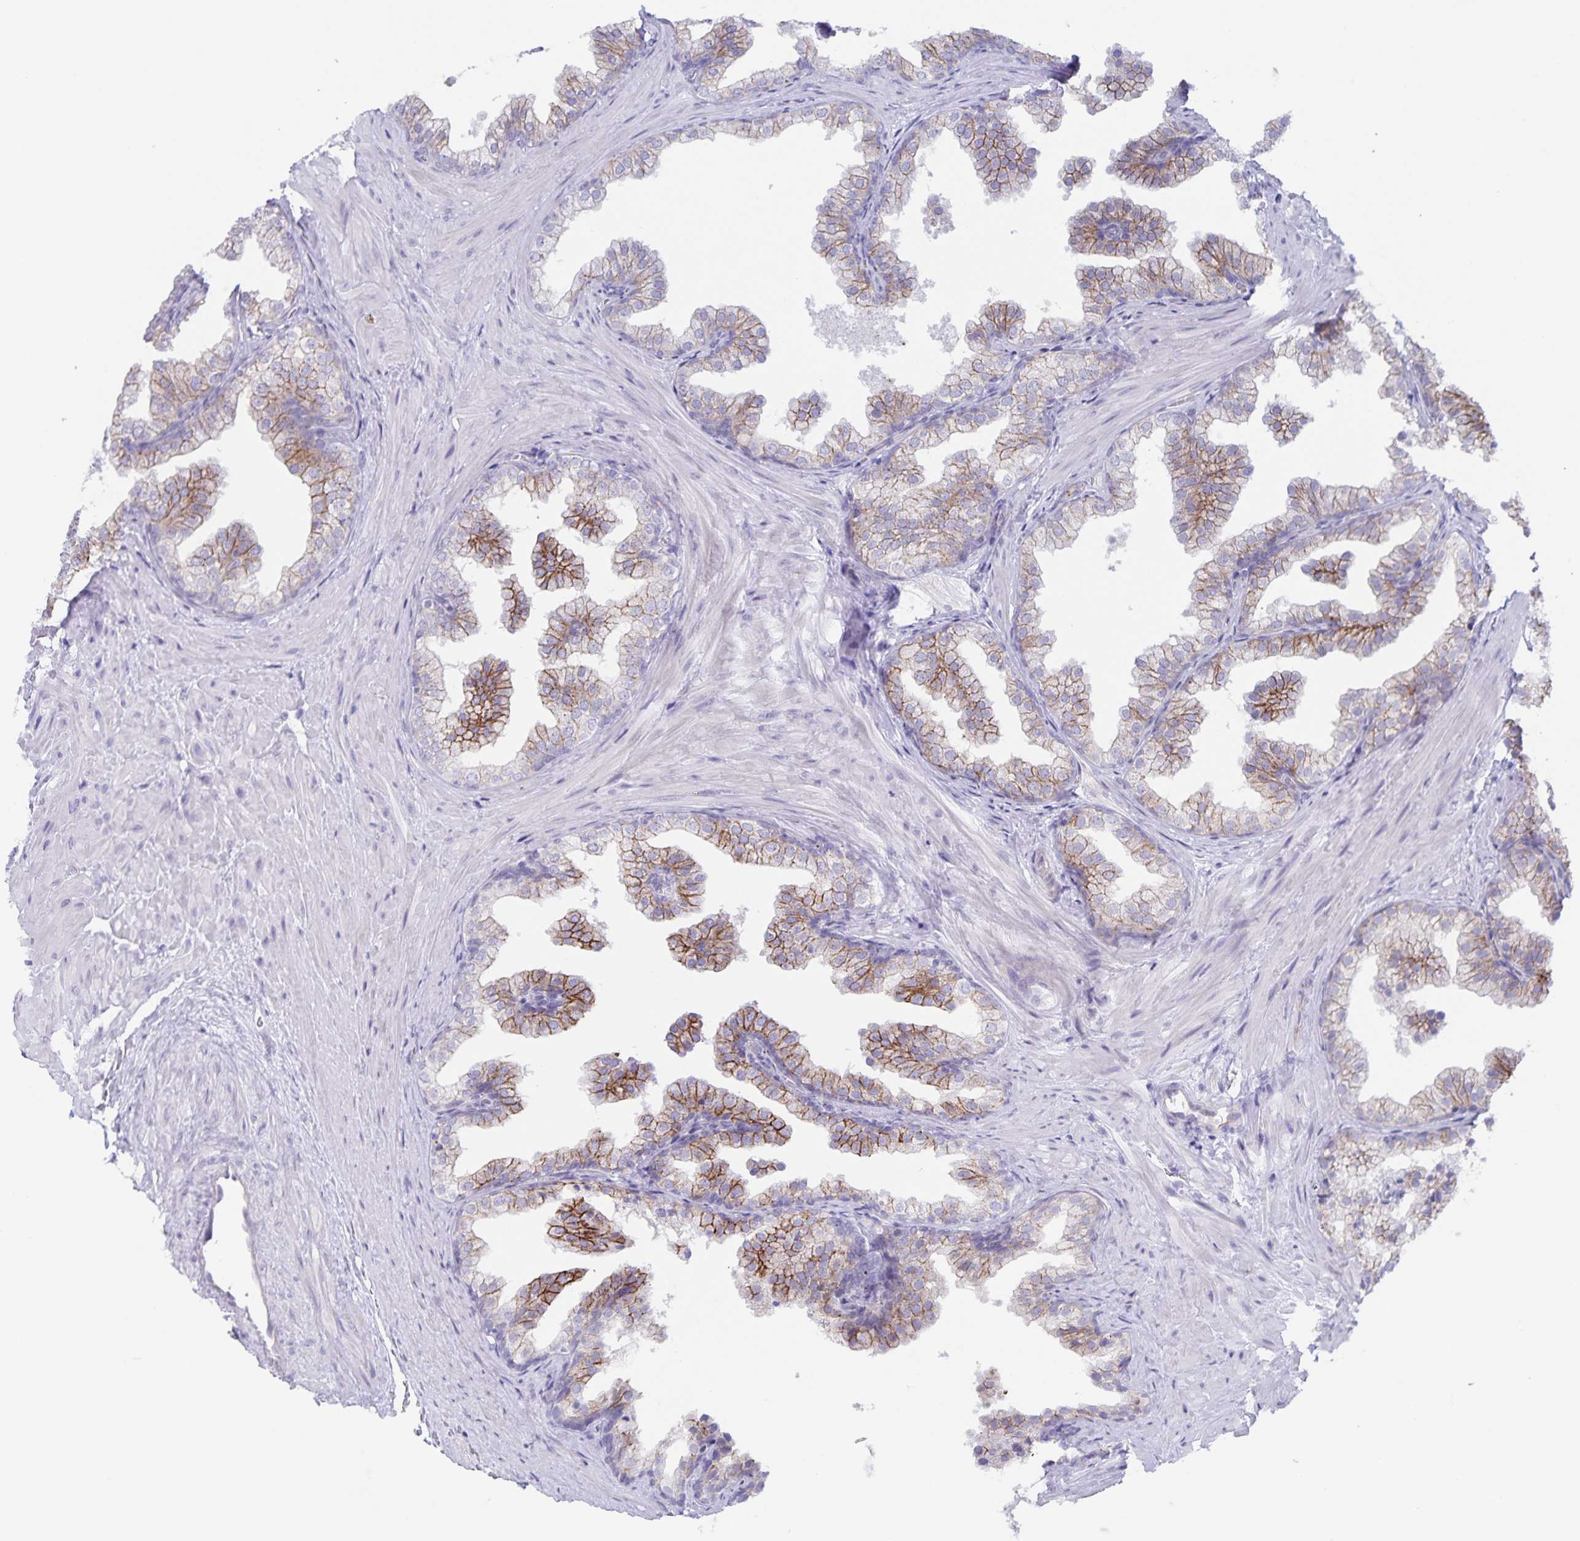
{"staining": {"intensity": "moderate", "quantity": "25%-75%", "location": "cytoplasmic/membranous"}, "tissue": "prostate", "cell_type": "Glandular cells", "image_type": "normal", "snomed": [{"axis": "morphology", "description": "Normal tissue, NOS"}, {"axis": "topography", "description": "Prostate"}], "caption": "Prostate stained with a brown dye shows moderate cytoplasmic/membranous positive staining in about 25%-75% of glandular cells.", "gene": "AQP4", "patient": {"sex": "male", "age": 37}}